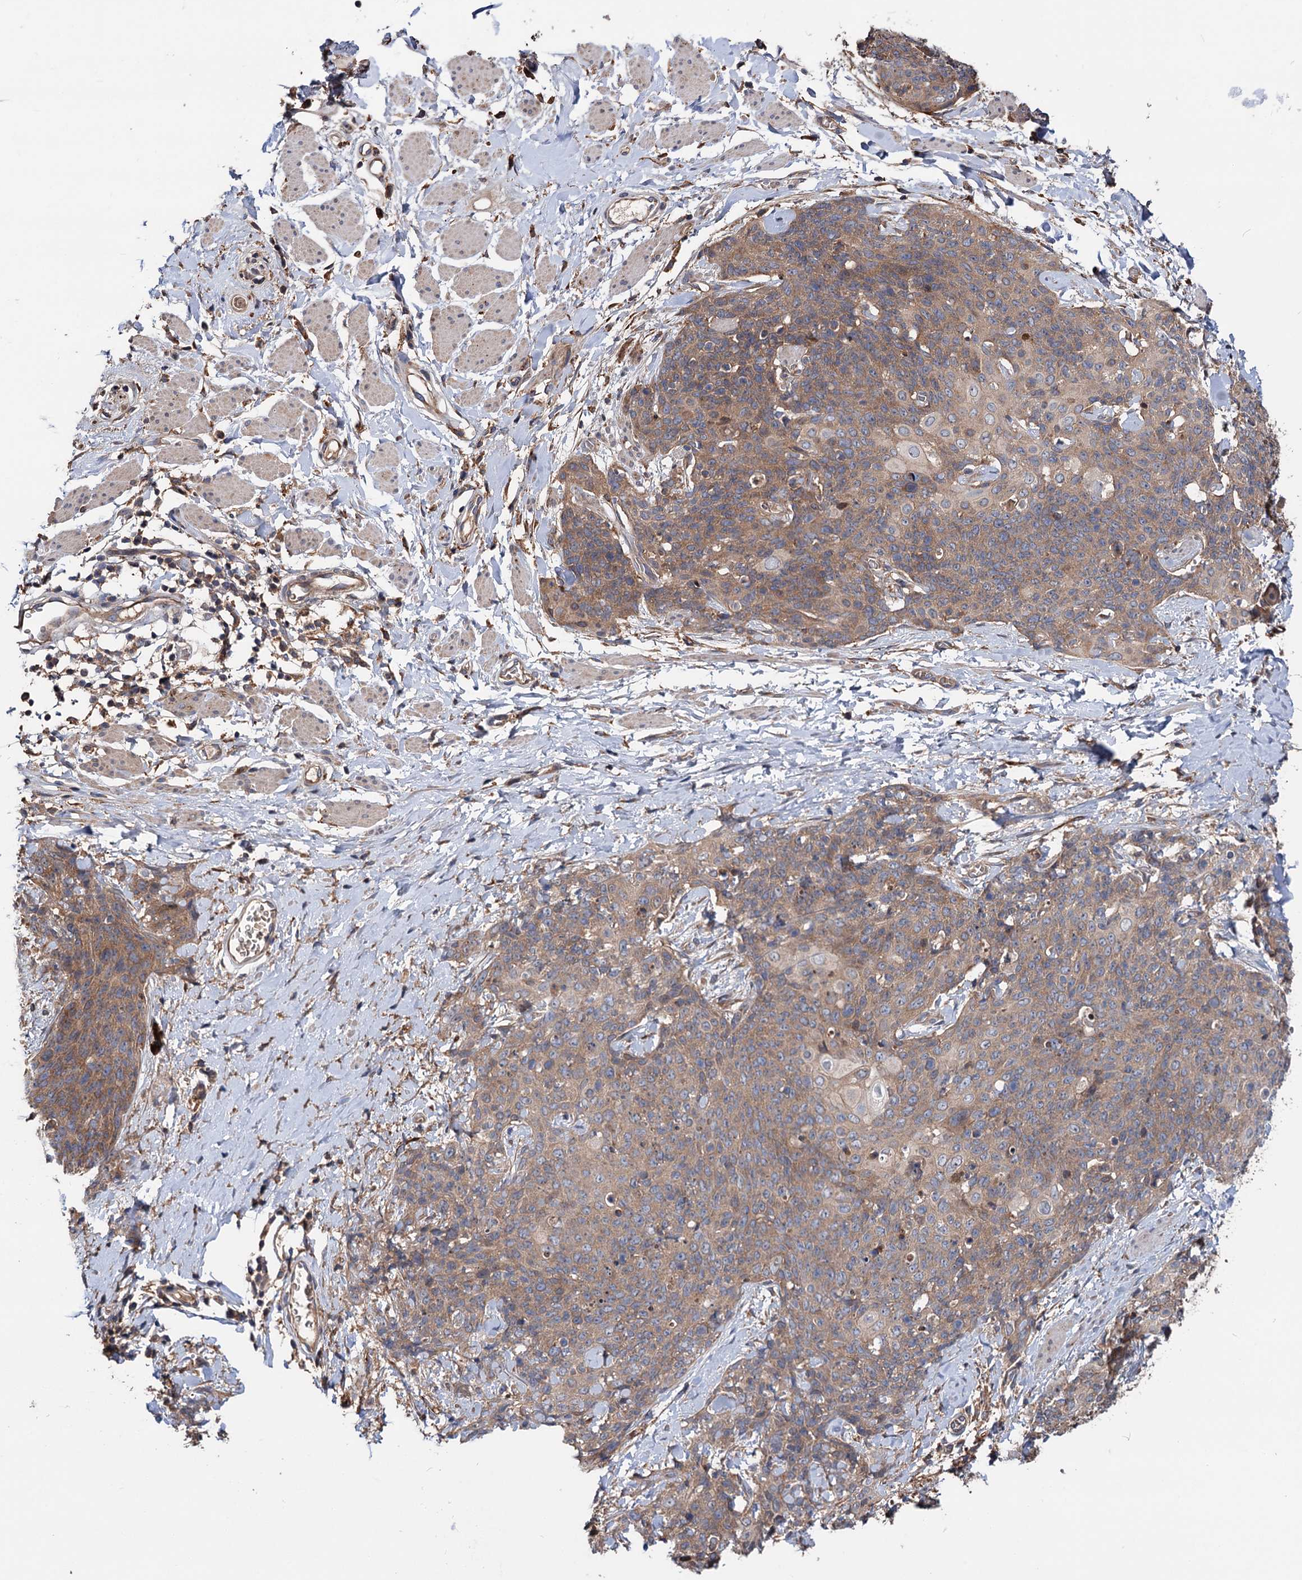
{"staining": {"intensity": "weak", "quantity": ">75%", "location": "cytoplasmic/membranous"}, "tissue": "skin cancer", "cell_type": "Tumor cells", "image_type": "cancer", "snomed": [{"axis": "morphology", "description": "Squamous cell carcinoma, NOS"}, {"axis": "topography", "description": "Skin"}, {"axis": "topography", "description": "Vulva"}], "caption": "Skin cancer (squamous cell carcinoma) was stained to show a protein in brown. There is low levels of weak cytoplasmic/membranous positivity in approximately >75% of tumor cells. Immunohistochemistry (ihc) stains the protein of interest in brown and the nuclei are stained blue.", "gene": "RNF111", "patient": {"sex": "female", "age": 85}}